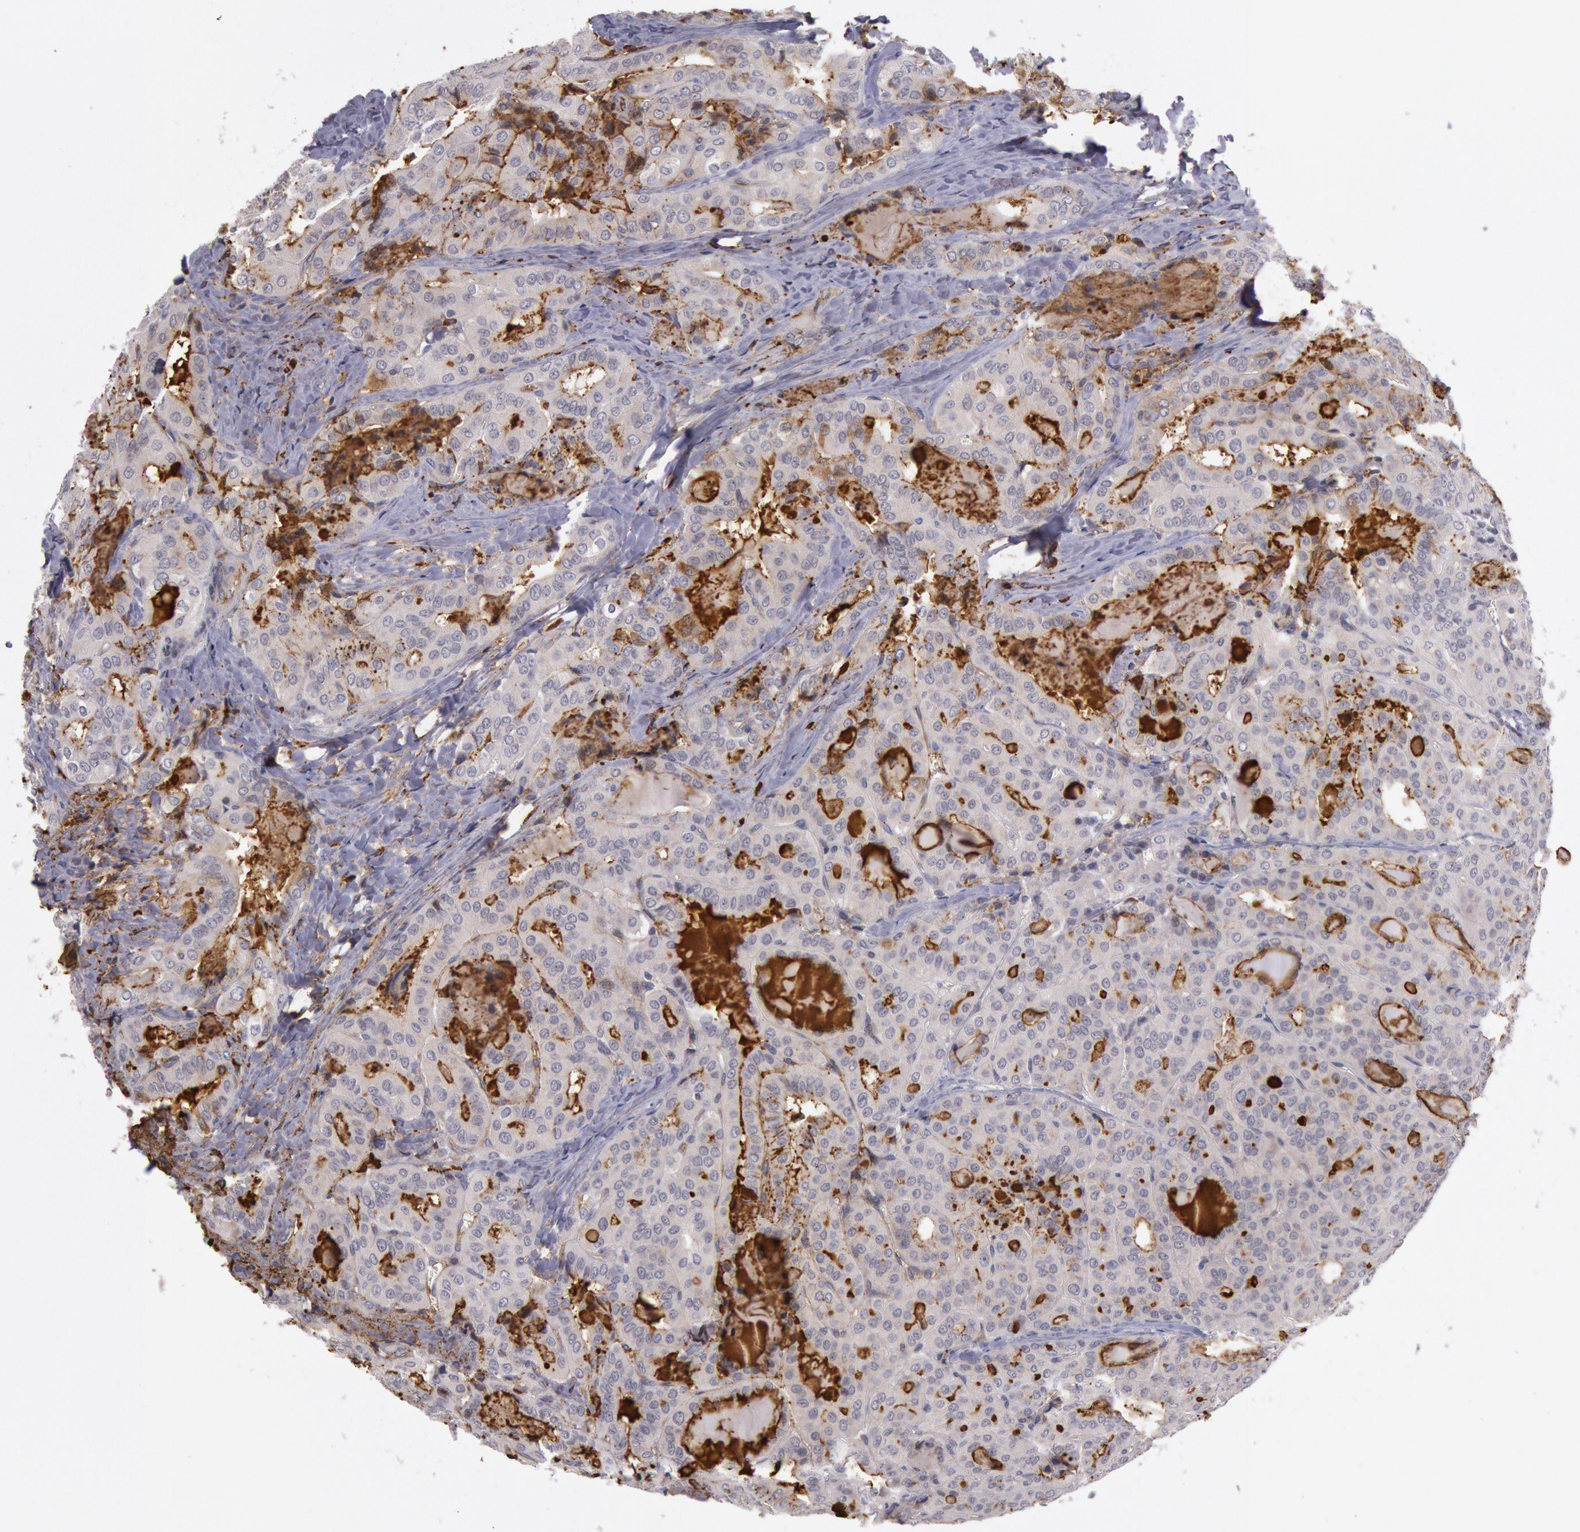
{"staining": {"intensity": "moderate", "quantity": "25%-75%", "location": "cytoplasmic/membranous"}, "tissue": "thyroid cancer", "cell_type": "Tumor cells", "image_type": "cancer", "snomed": [{"axis": "morphology", "description": "Papillary adenocarcinoma, NOS"}, {"axis": "topography", "description": "Thyroid gland"}], "caption": "IHC histopathology image of thyroid cancer stained for a protein (brown), which displays medium levels of moderate cytoplasmic/membranous expression in about 25%-75% of tumor cells.", "gene": "TRIB2", "patient": {"sex": "female", "age": 71}}